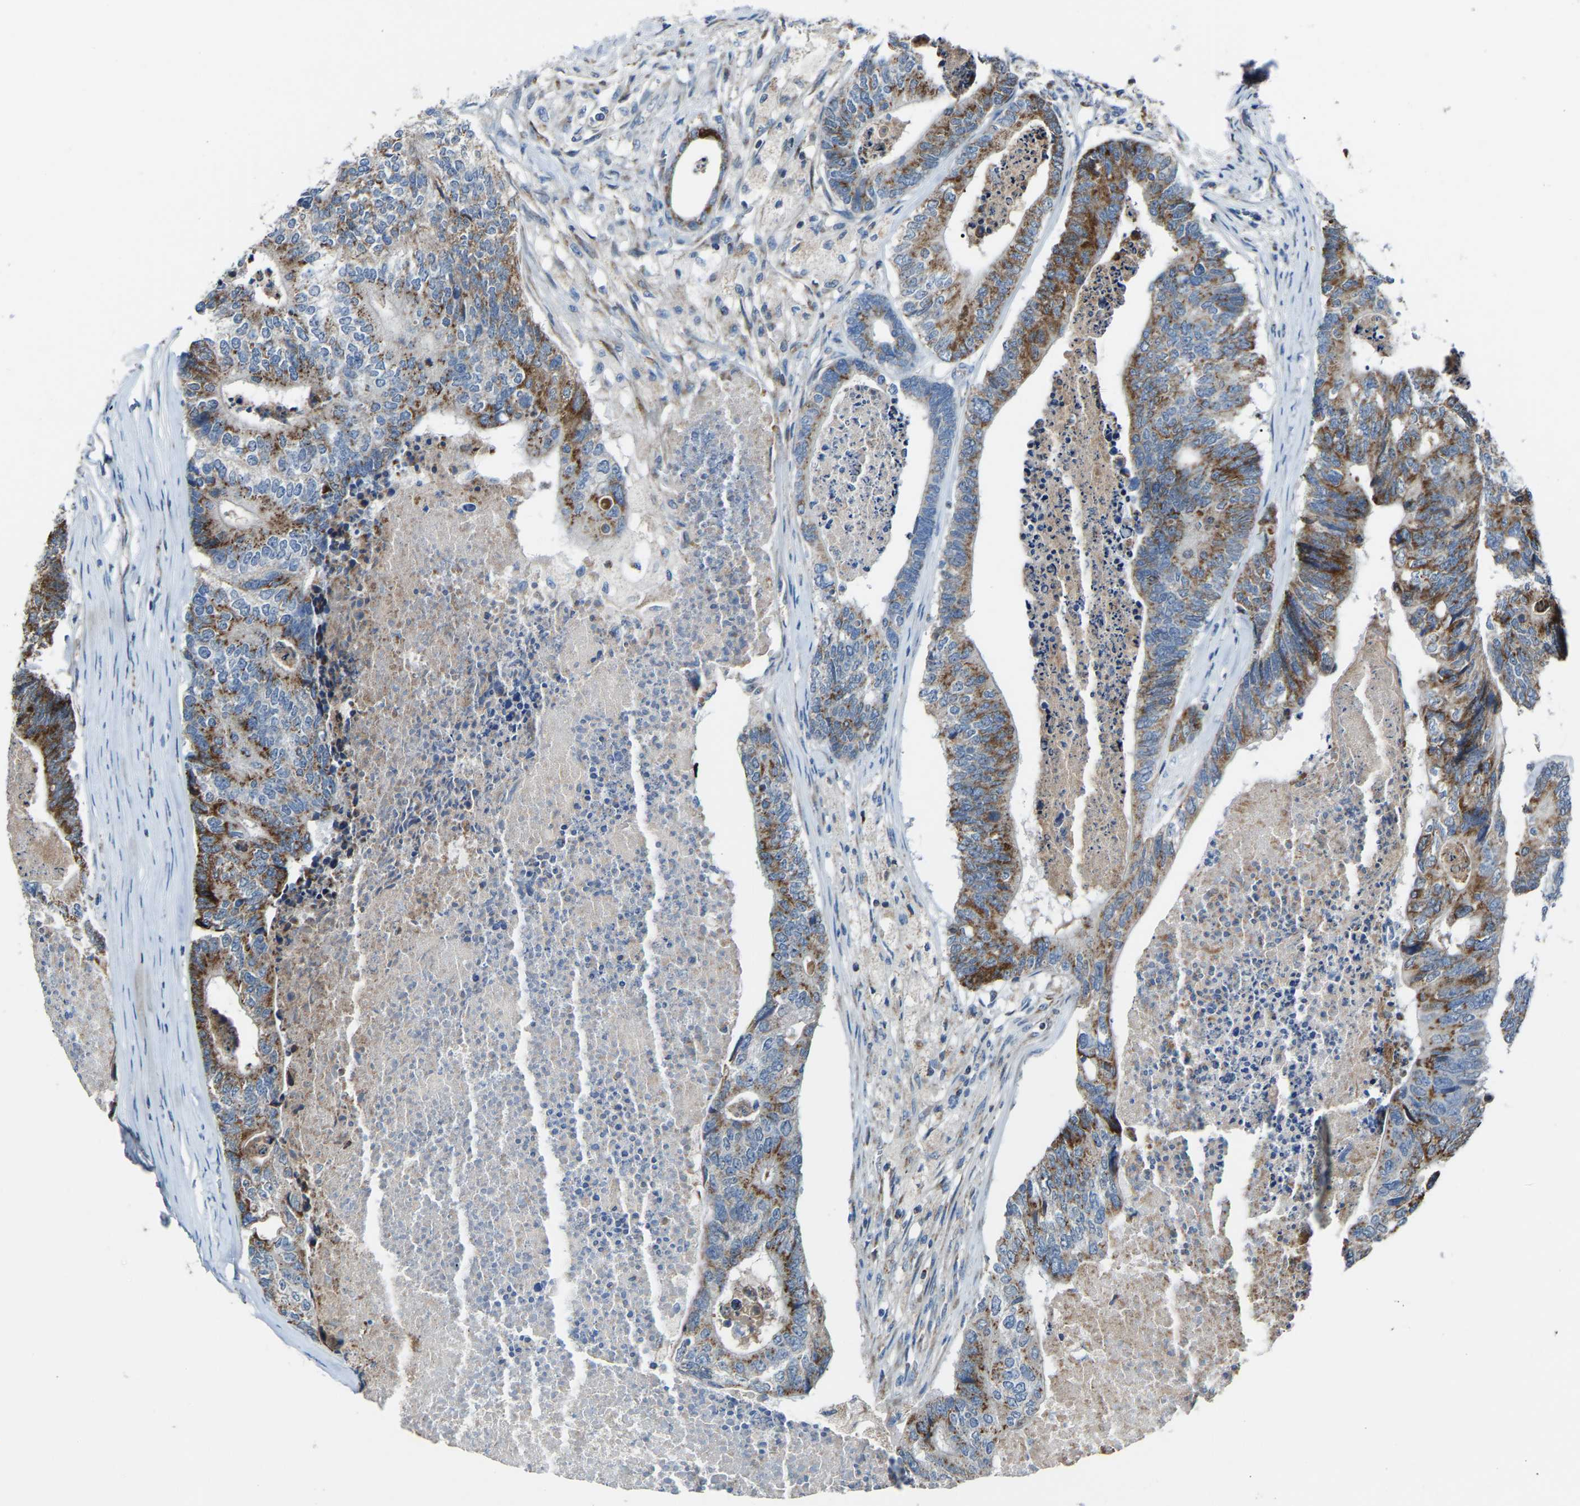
{"staining": {"intensity": "moderate", "quantity": ">75%", "location": "cytoplasmic/membranous"}, "tissue": "colorectal cancer", "cell_type": "Tumor cells", "image_type": "cancer", "snomed": [{"axis": "morphology", "description": "Adenocarcinoma, NOS"}, {"axis": "topography", "description": "Colon"}], "caption": "Colorectal cancer tissue shows moderate cytoplasmic/membranous positivity in about >75% of tumor cells, visualized by immunohistochemistry.", "gene": "CANT1", "patient": {"sex": "female", "age": 67}}